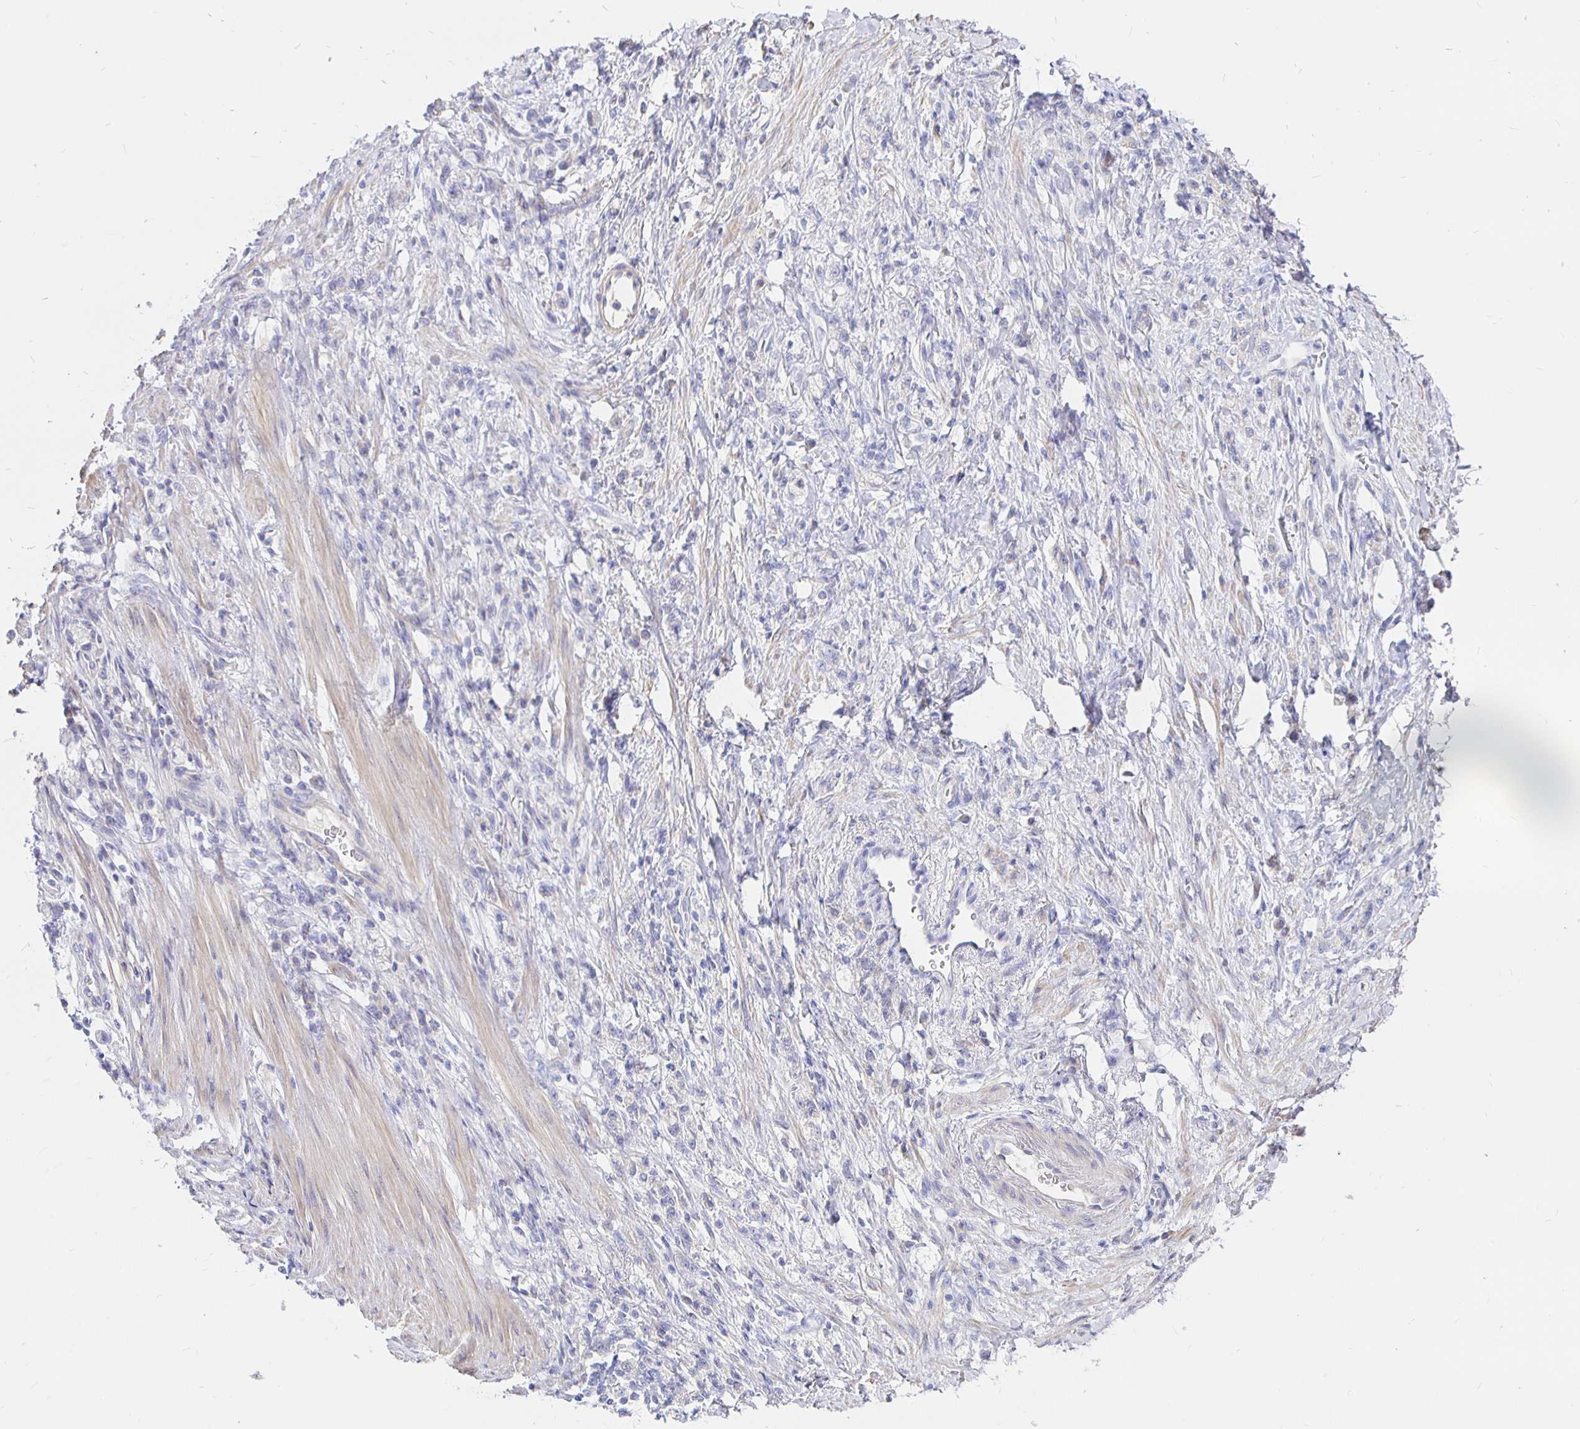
{"staining": {"intensity": "negative", "quantity": "none", "location": "none"}, "tissue": "stomach cancer", "cell_type": "Tumor cells", "image_type": "cancer", "snomed": [{"axis": "morphology", "description": "Adenocarcinoma, NOS"}, {"axis": "topography", "description": "Stomach"}], "caption": "Tumor cells show no significant protein expression in stomach adenocarcinoma.", "gene": "NECAB1", "patient": {"sex": "male", "age": 77}}